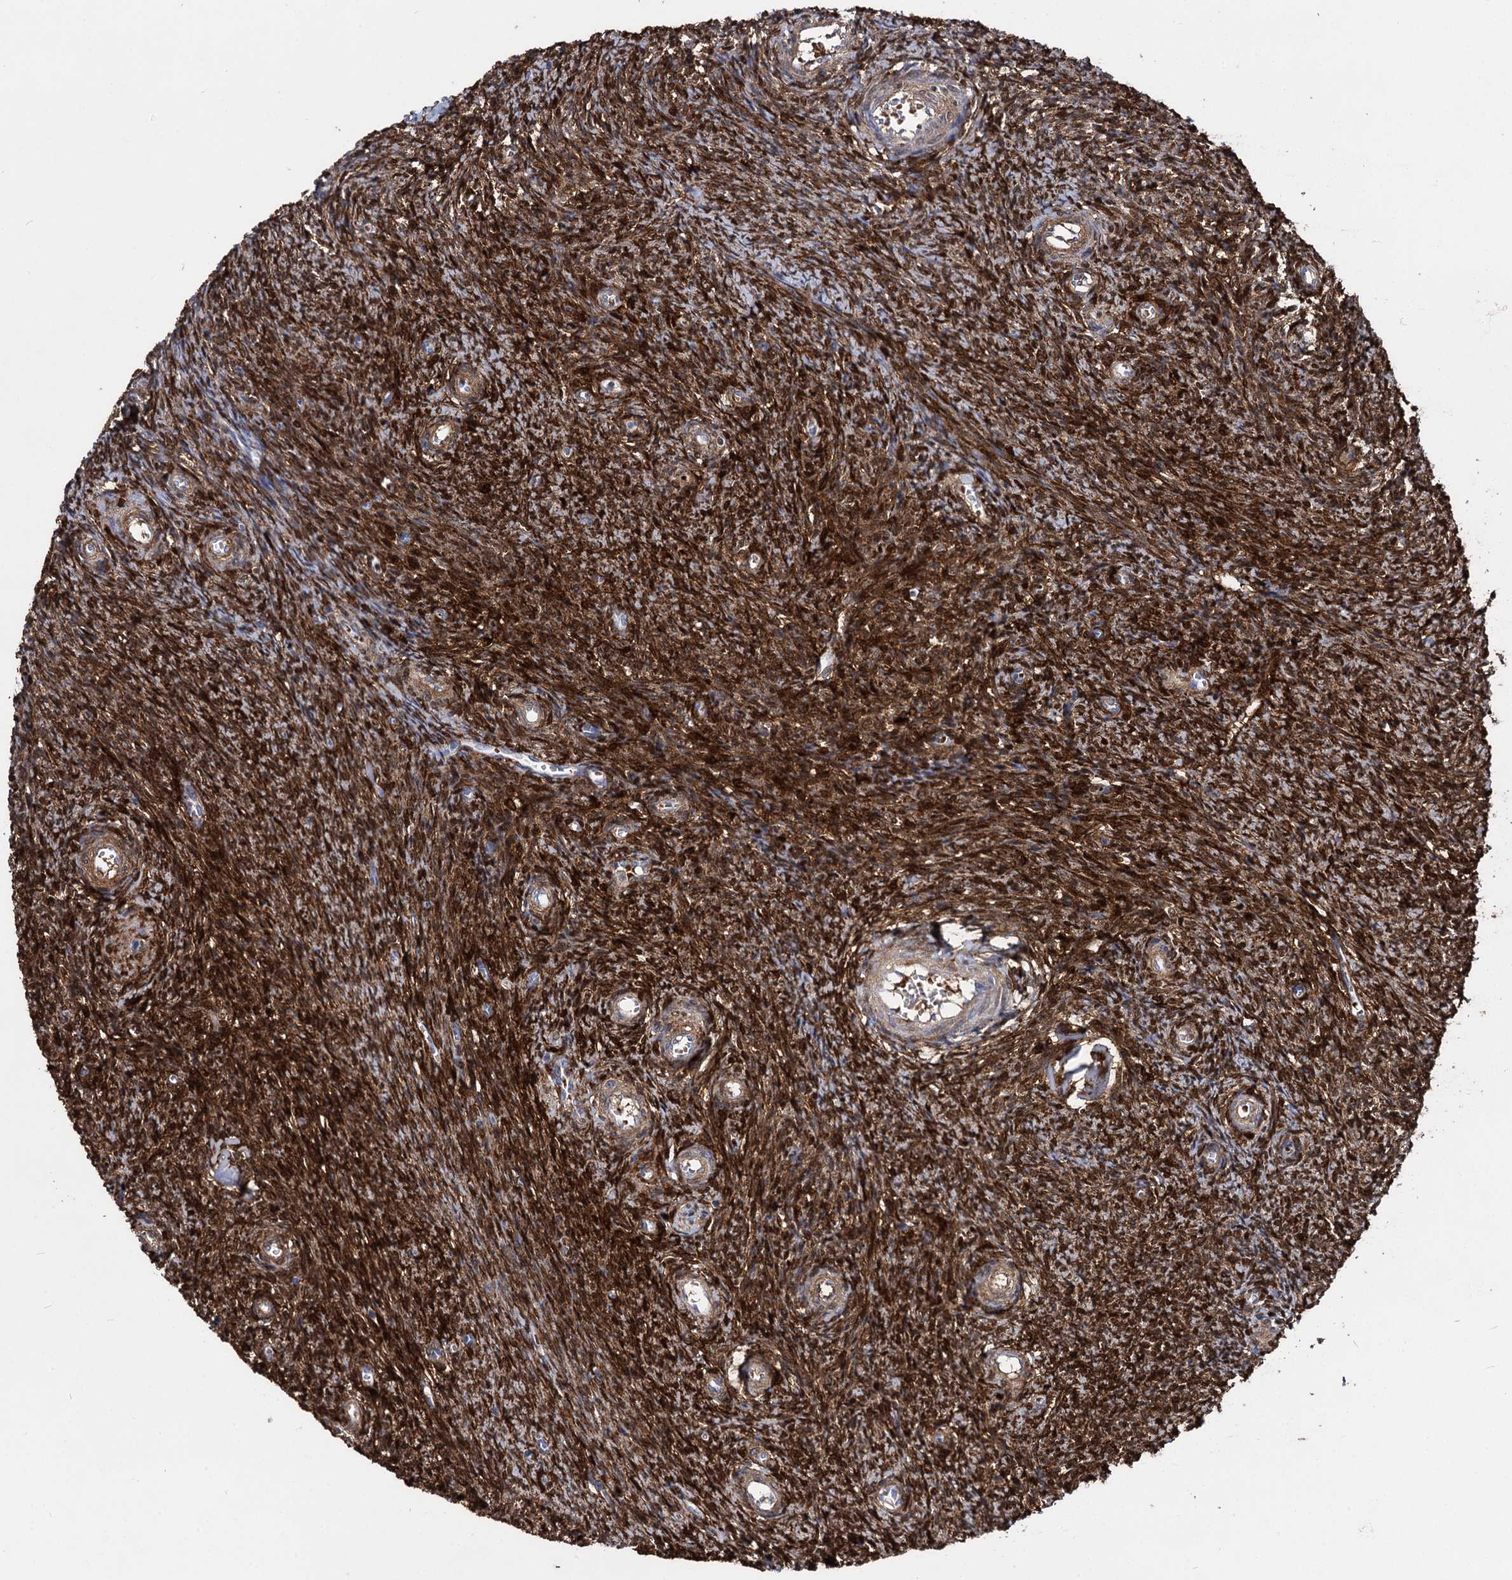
{"staining": {"intensity": "strong", "quantity": ">75%", "location": "cytoplasmic/membranous"}, "tissue": "ovary", "cell_type": "Ovarian stroma cells", "image_type": "normal", "snomed": [{"axis": "morphology", "description": "Normal tissue, NOS"}, {"axis": "topography", "description": "Ovary"}], "caption": "Ovarian stroma cells reveal high levels of strong cytoplasmic/membranous staining in approximately >75% of cells in normal human ovary. The protein is shown in brown color, while the nuclei are stained blue.", "gene": "GSTM3", "patient": {"sex": "female", "age": 44}}